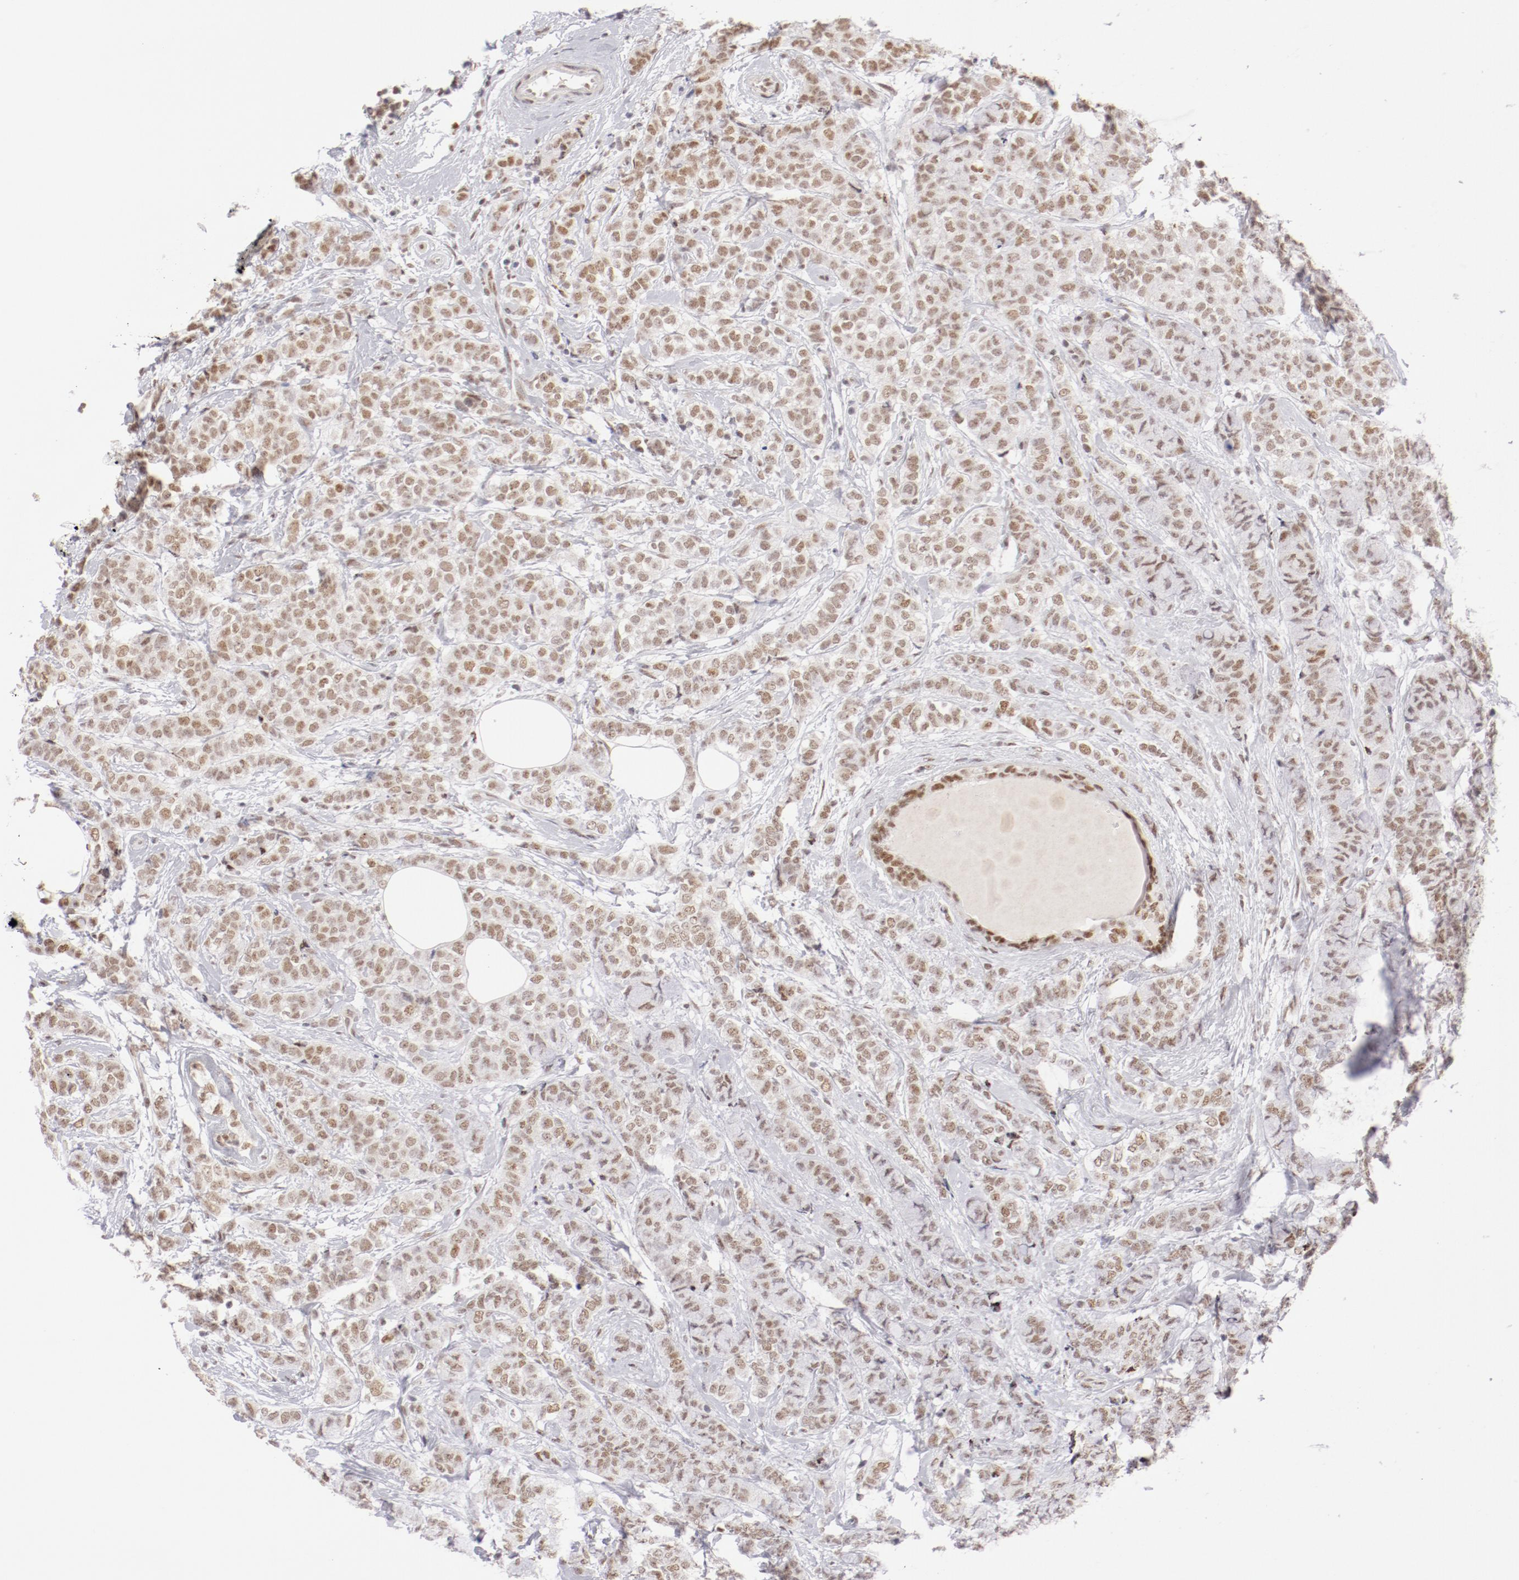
{"staining": {"intensity": "moderate", "quantity": ">75%", "location": "nuclear"}, "tissue": "breast cancer", "cell_type": "Tumor cells", "image_type": "cancer", "snomed": [{"axis": "morphology", "description": "Lobular carcinoma"}, {"axis": "topography", "description": "Breast"}], "caption": "This histopathology image demonstrates lobular carcinoma (breast) stained with IHC to label a protein in brown. The nuclear of tumor cells show moderate positivity for the protein. Nuclei are counter-stained blue.", "gene": "TFAP4", "patient": {"sex": "female", "age": 60}}